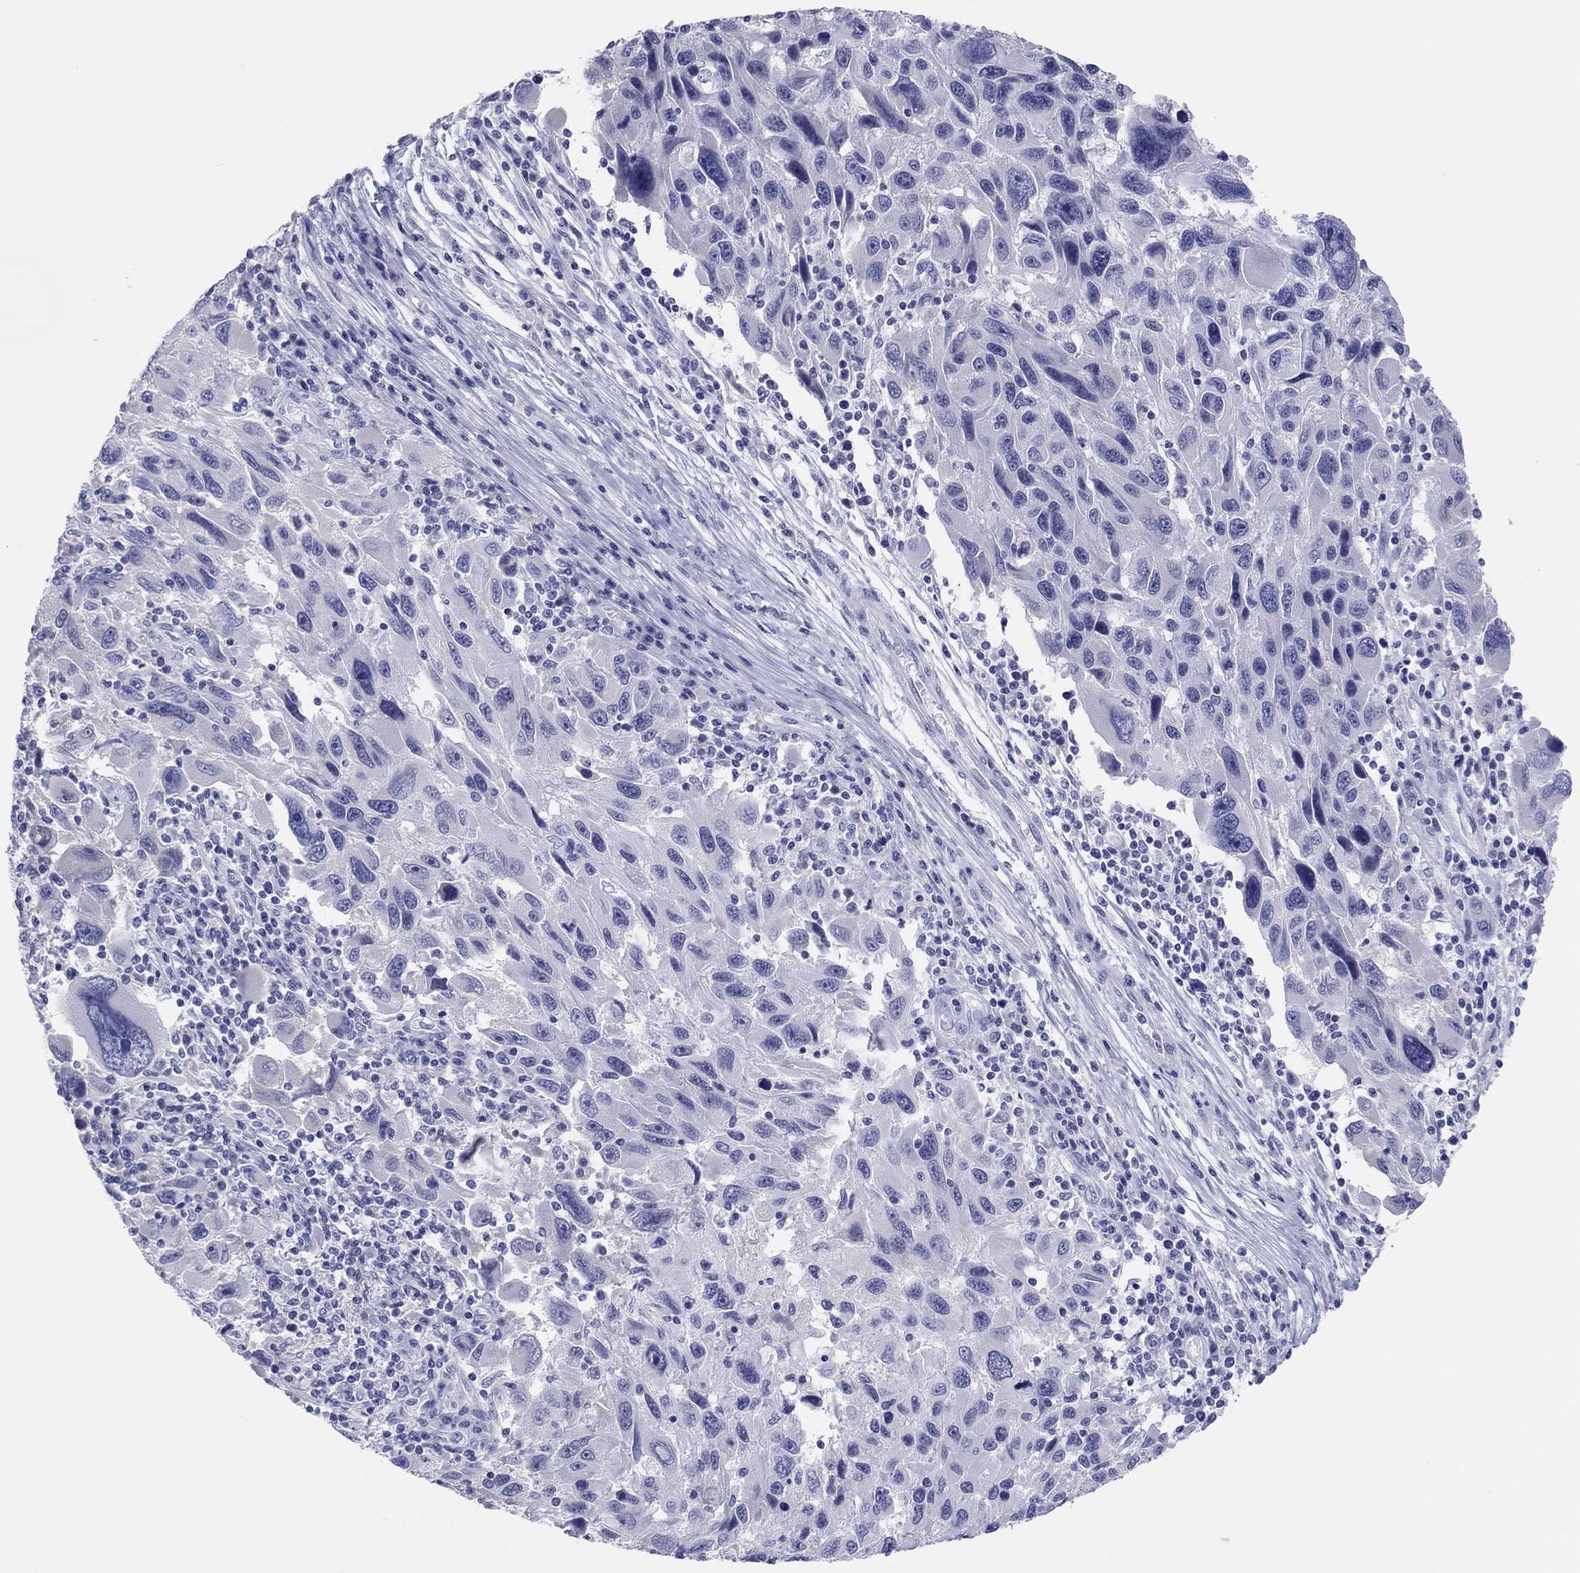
{"staining": {"intensity": "negative", "quantity": "none", "location": "none"}, "tissue": "melanoma", "cell_type": "Tumor cells", "image_type": "cancer", "snomed": [{"axis": "morphology", "description": "Malignant melanoma, NOS"}, {"axis": "topography", "description": "Skin"}], "caption": "An IHC photomicrograph of malignant melanoma is shown. There is no staining in tumor cells of malignant melanoma. The staining is performed using DAB brown chromogen with nuclei counter-stained in using hematoxylin.", "gene": "ERICH3", "patient": {"sex": "male", "age": 53}}